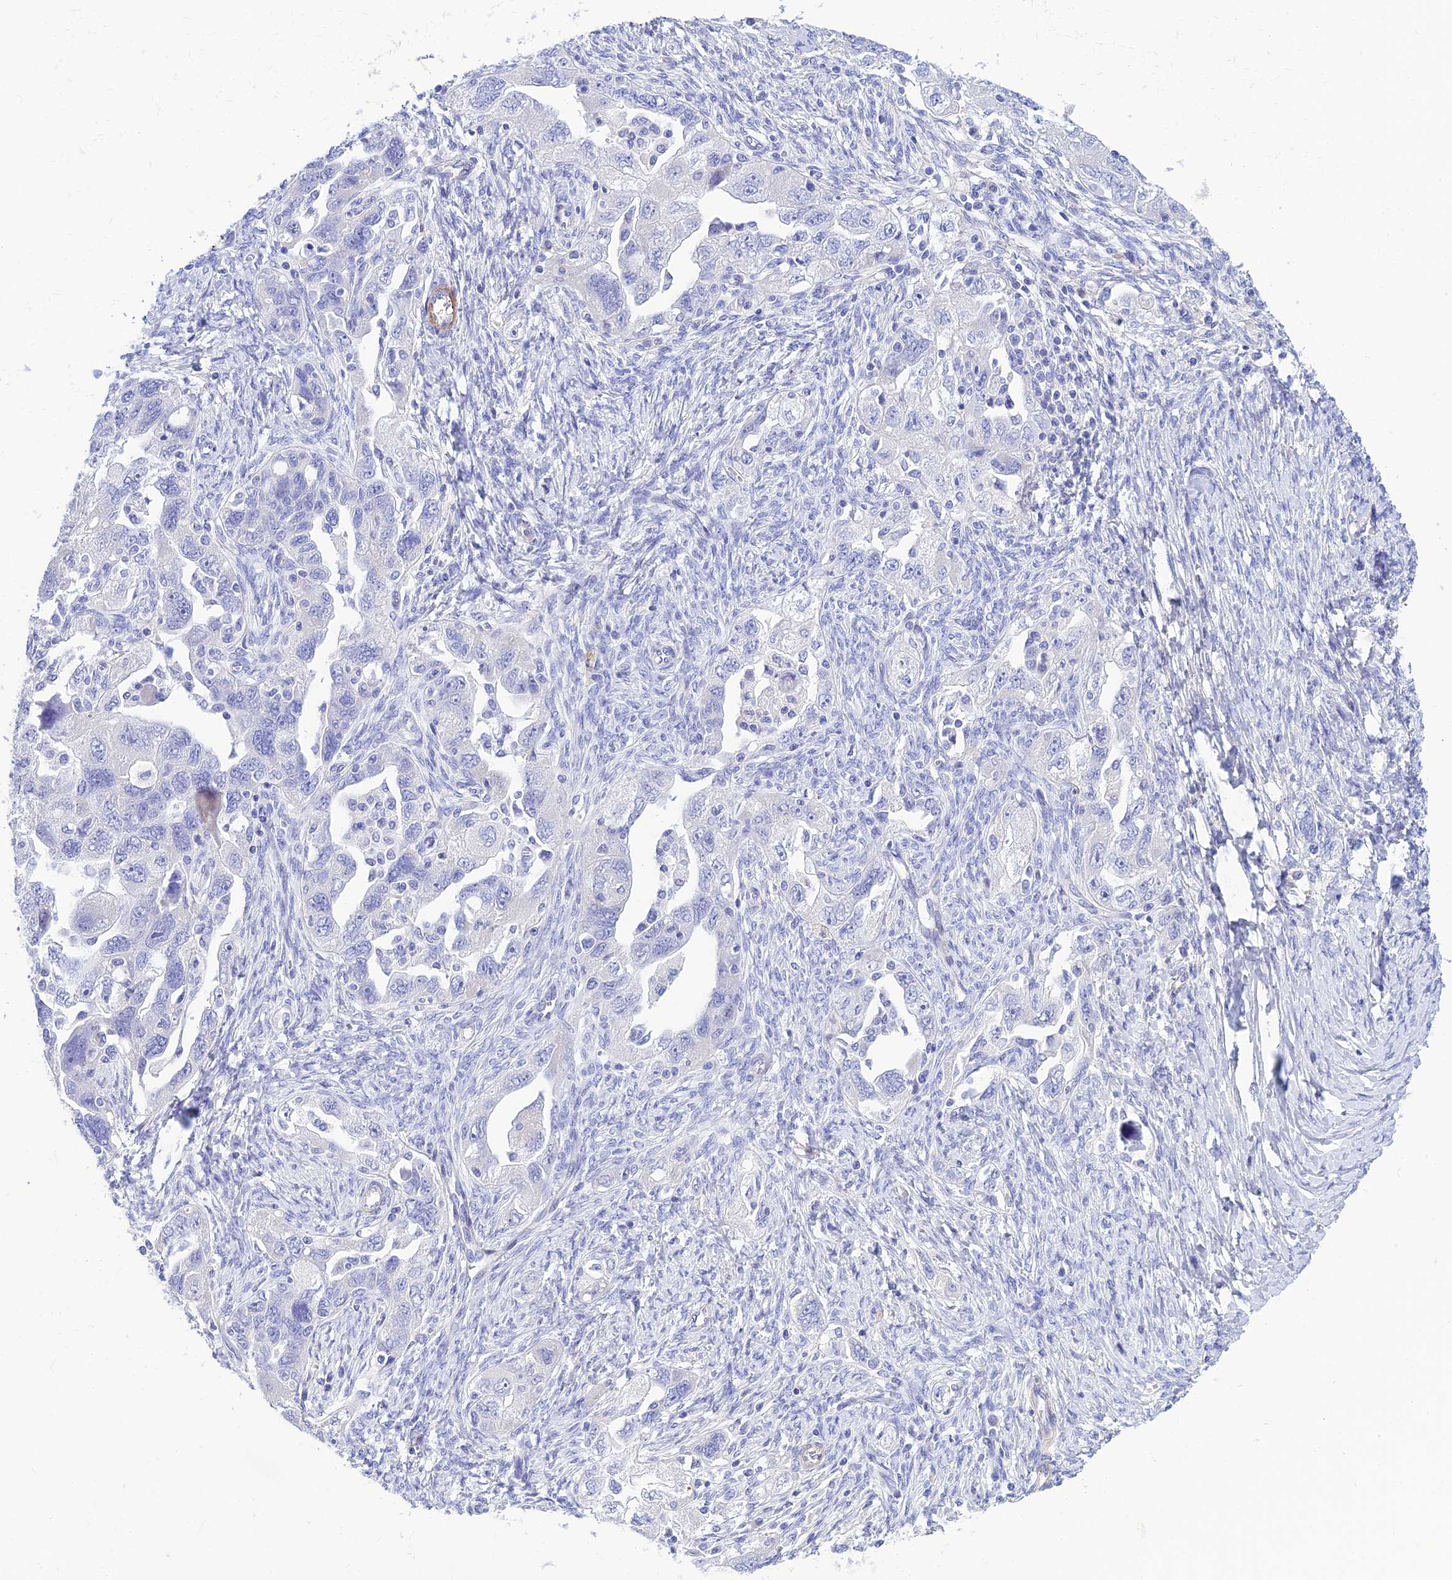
{"staining": {"intensity": "negative", "quantity": "none", "location": "none"}, "tissue": "ovarian cancer", "cell_type": "Tumor cells", "image_type": "cancer", "snomed": [{"axis": "morphology", "description": "Carcinoma, NOS"}, {"axis": "morphology", "description": "Cystadenocarcinoma, serous, NOS"}, {"axis": "topography", "description": "Ovary"}], "caption": "Immunohistochemistry photomicrograph of neoplastic tissue: human serous cystadenocarcinoma (ovarian) stained with DAB exhibits no significant protein positivity in tumor cells.", "gene": "ZDHHC16", "patient": {"sex": "female", "age": 69}}